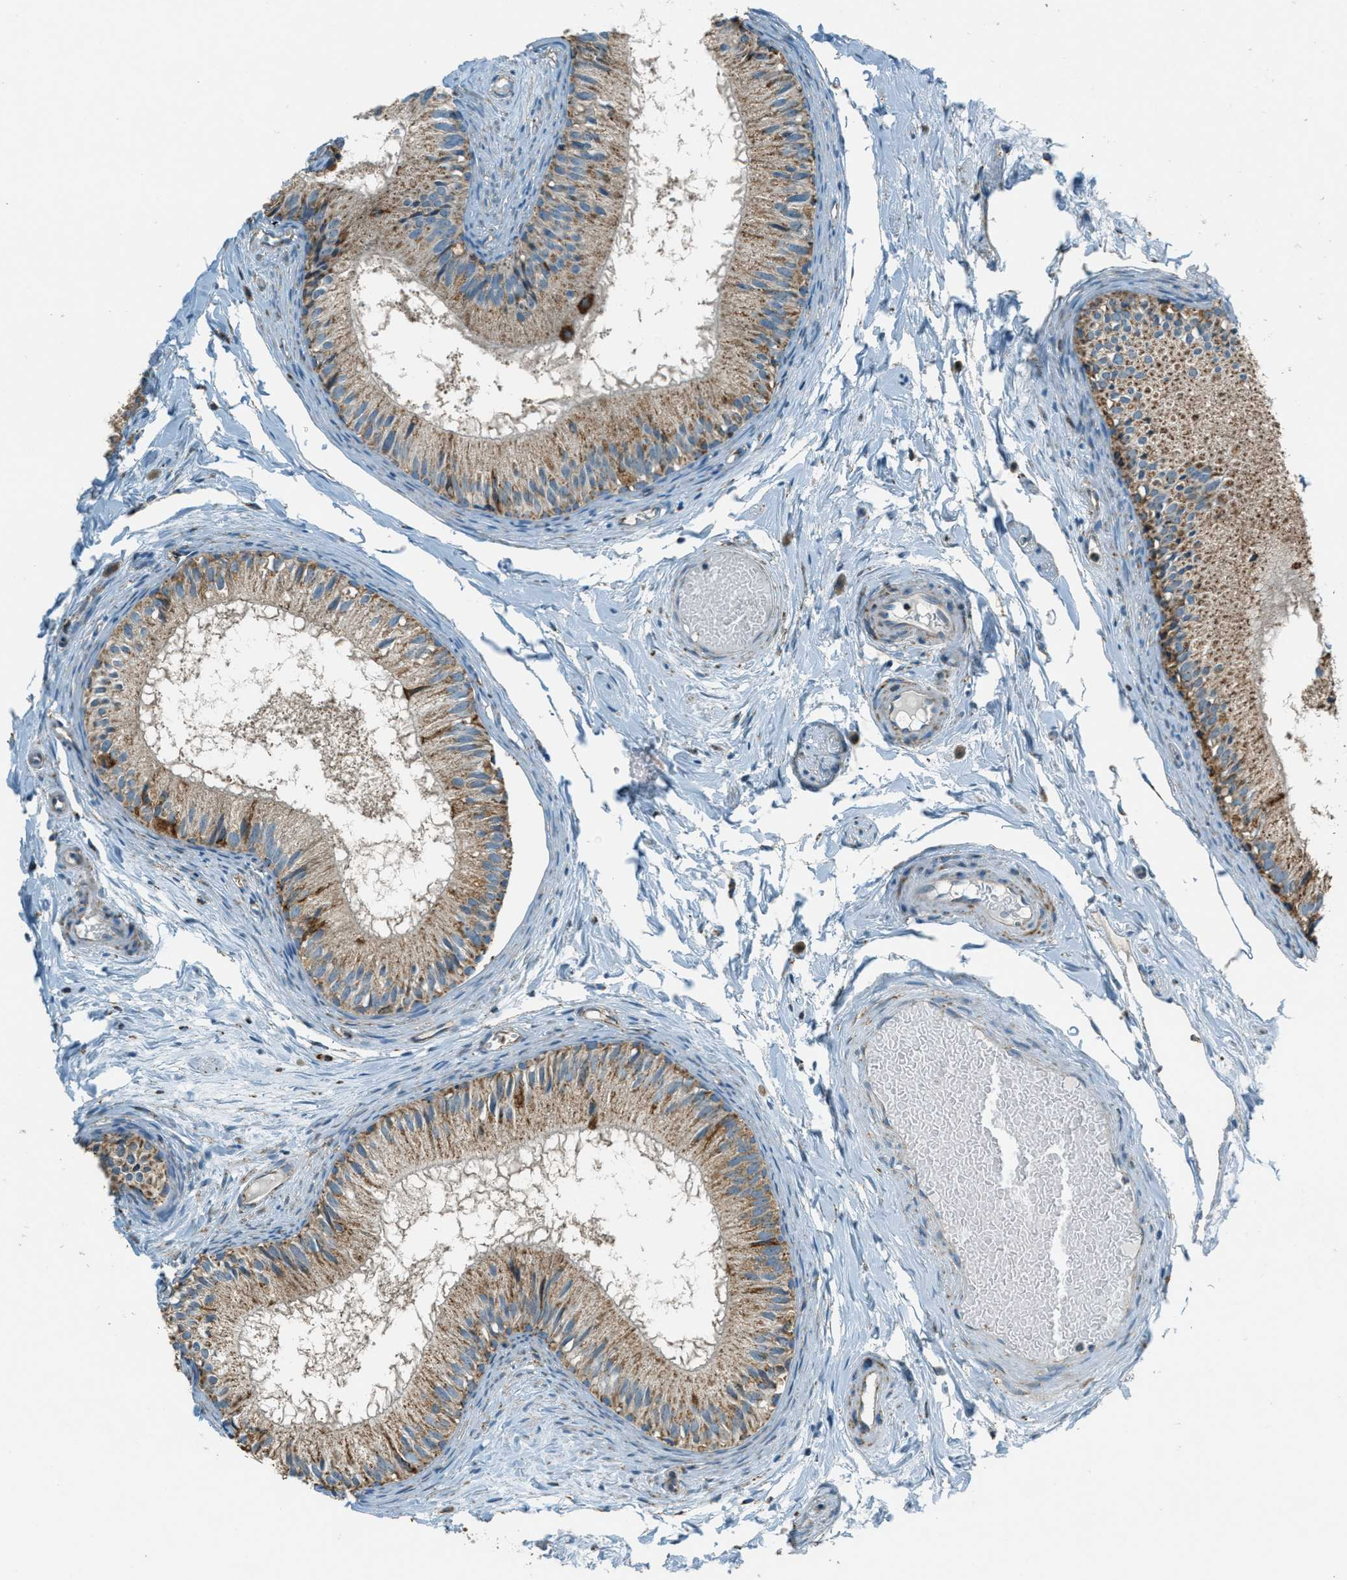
{"staining": {"intensity": "moderate", "quantity": ">75%", "location": "cytoplasmic/membranous"}, "tissue": "epididymis", "cell_type": "Glandular cells", "image_type": "normal", "snomed": [{"axis": "morphology", "description": "Normal tissue, NOS"}, {"axis": "topography", "description": "Epididymis"}], "caption": "This image shows normal epididymis stained with immunohistochemistry (IHC) to label a protein in brown. The cytoplasmic/membranous of glandular cells show moderate positivity for the protein. Nuclei are counter-stained blue.", "gene": "CHST15", "patient": {"sex": "male", "age": 46}}